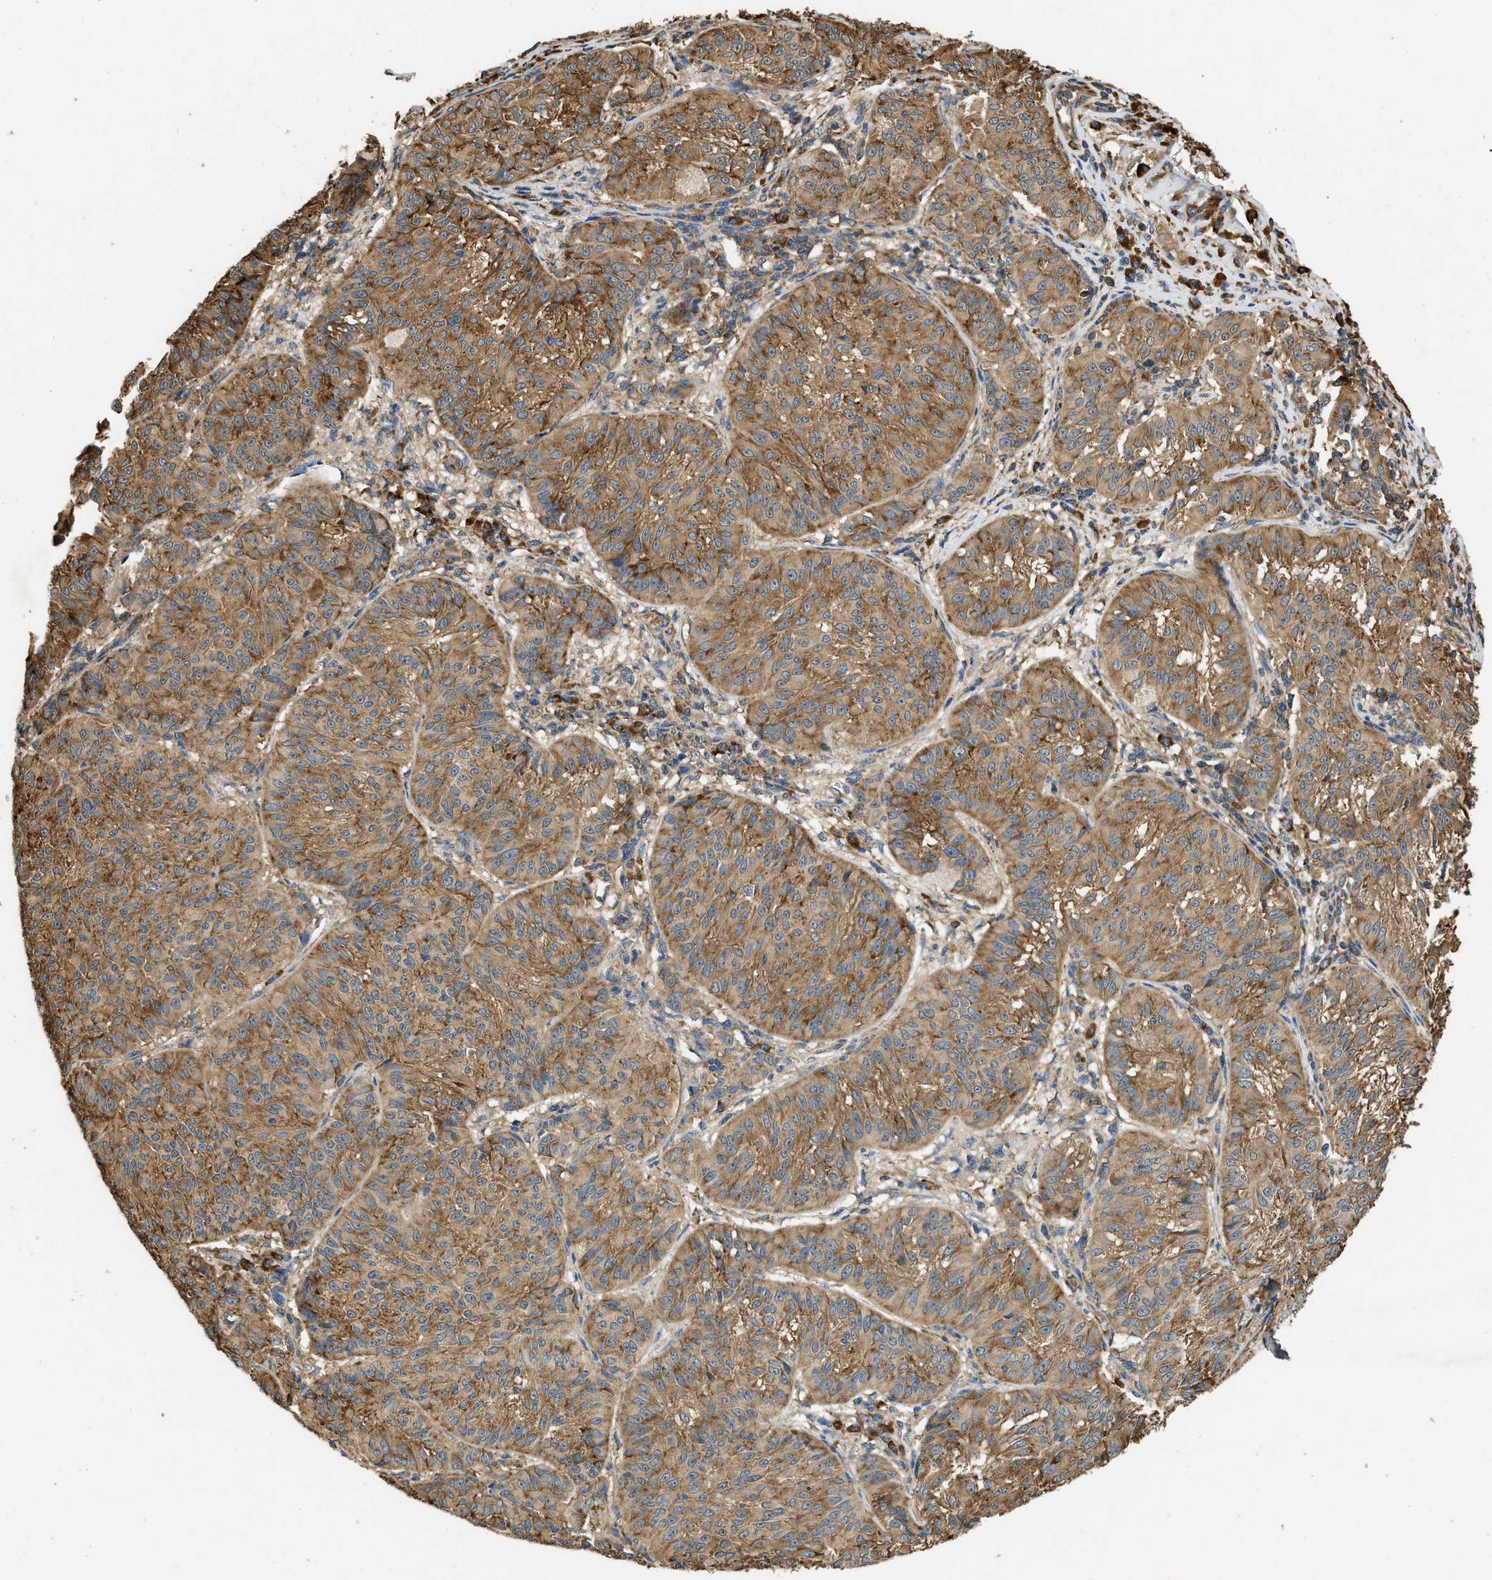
{"staining": {"intensity": "moderate", "quantity": ">75%", "location": "cytoplasmic/membranous"}, "tissue": "melanoma", "cell_type": "Tumor cells", "image_type": "cancer", "snomed": [{"axis": "morphology", "description": "Malignant melanoma, NOS"}, {"axis": "topography", "description": "Skin"}], "caption": "Malignant melanoma stained for a protein (brown) reveals moderate cytoplasmic/membranous positive staining in about >75% of tumor cells.", "gene": "SLC36A4", "patient": {"sex": "female", "age": 72}}